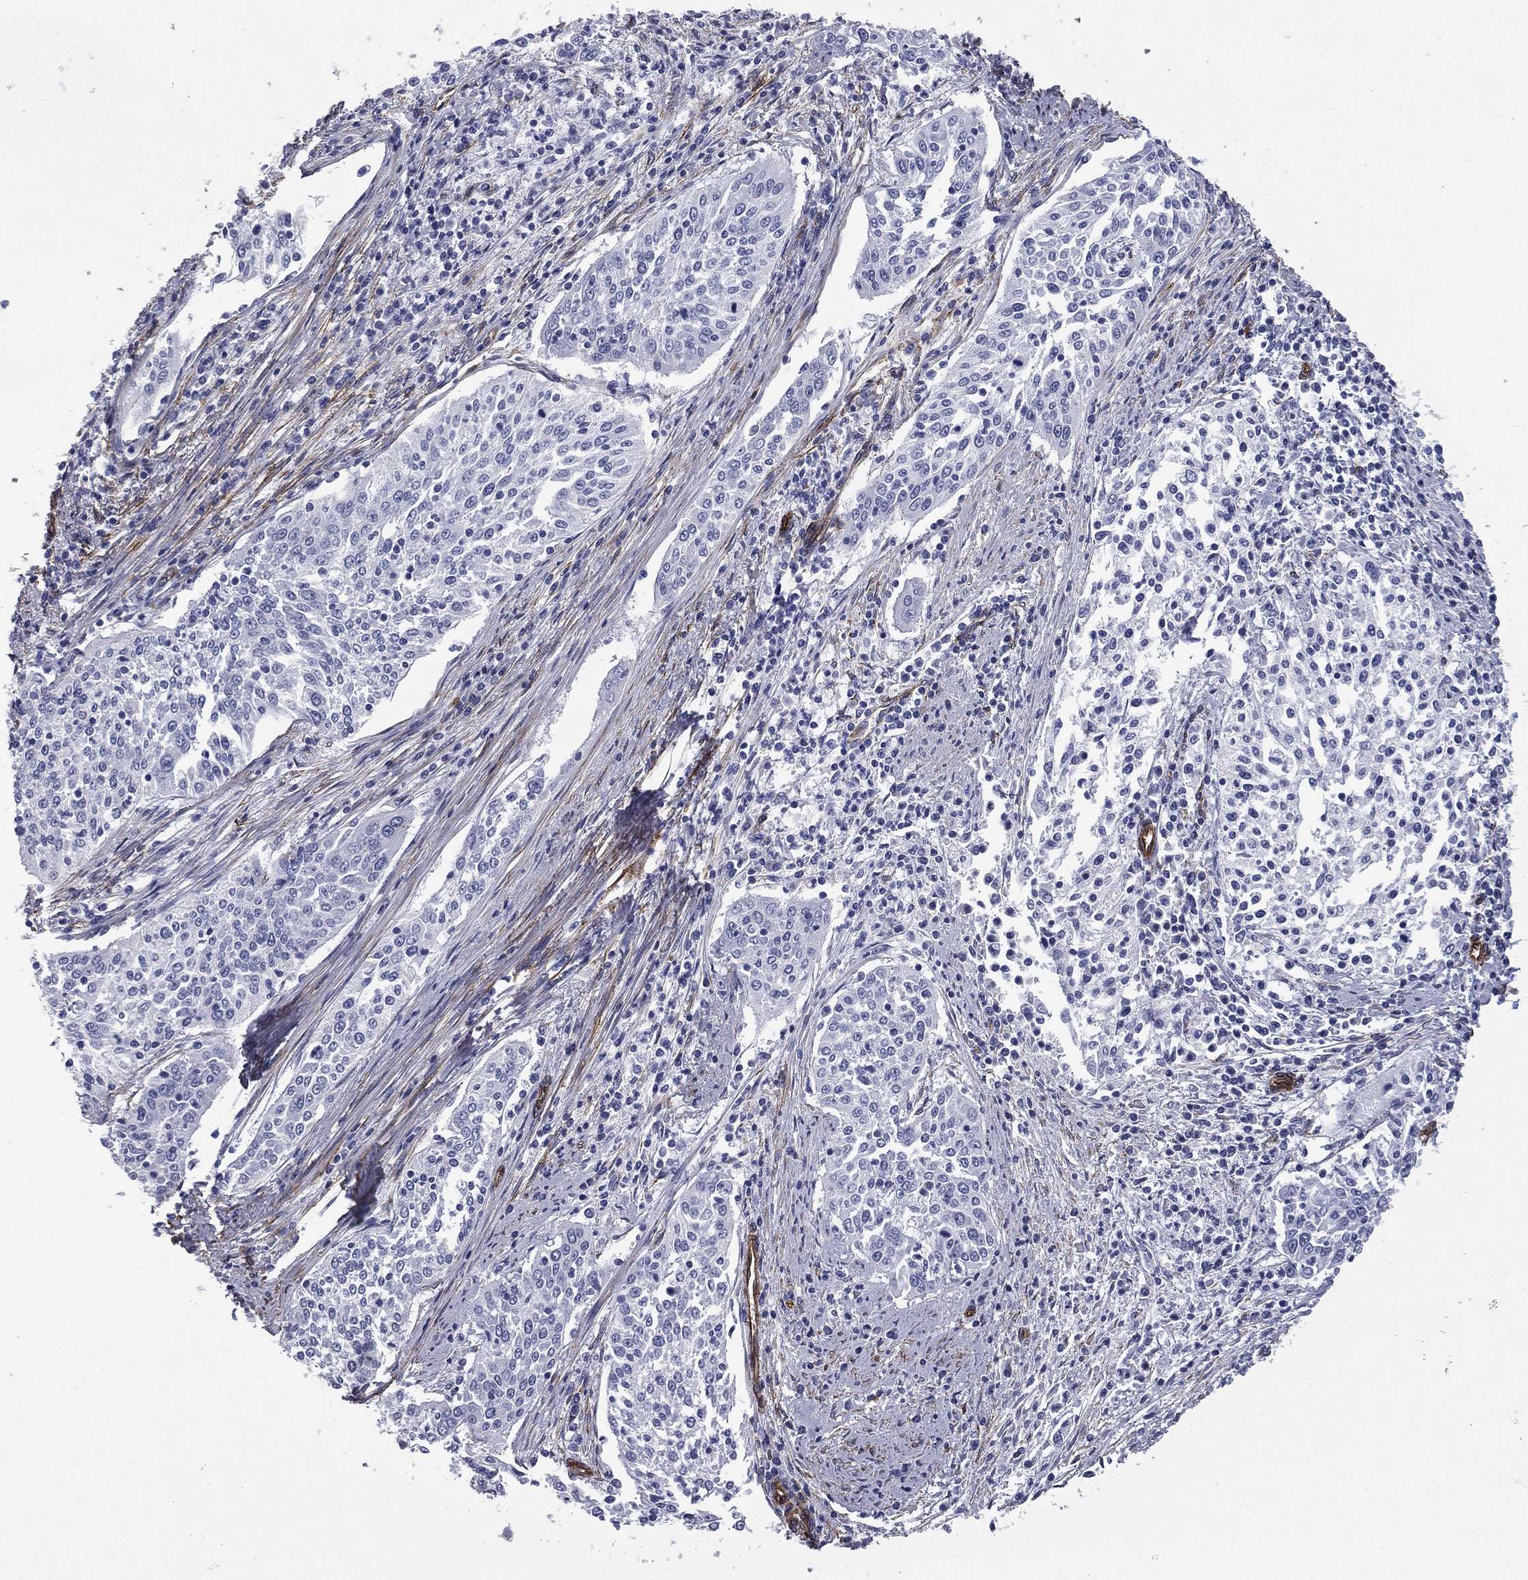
{"staining": {"intensity": "negative", "quantity": "none", "location": "none"}, "tissue": "cervical cancer", "cell_type": "Tumor cells", "image_type": "cancer", "snomed": [{"axis": "morphology", "description": "Squamous cell carcinoma, NOS"}, {"axis": "topography", "description": "Cervix"}], "caption": "DAB (3,3'-diaminobenzidine) immunohistochemical staining of cervical cancer shows no significant staining in tumor cells.", "gene": "CAVIN3", "patient": {"sex": "female", "age": 41}}